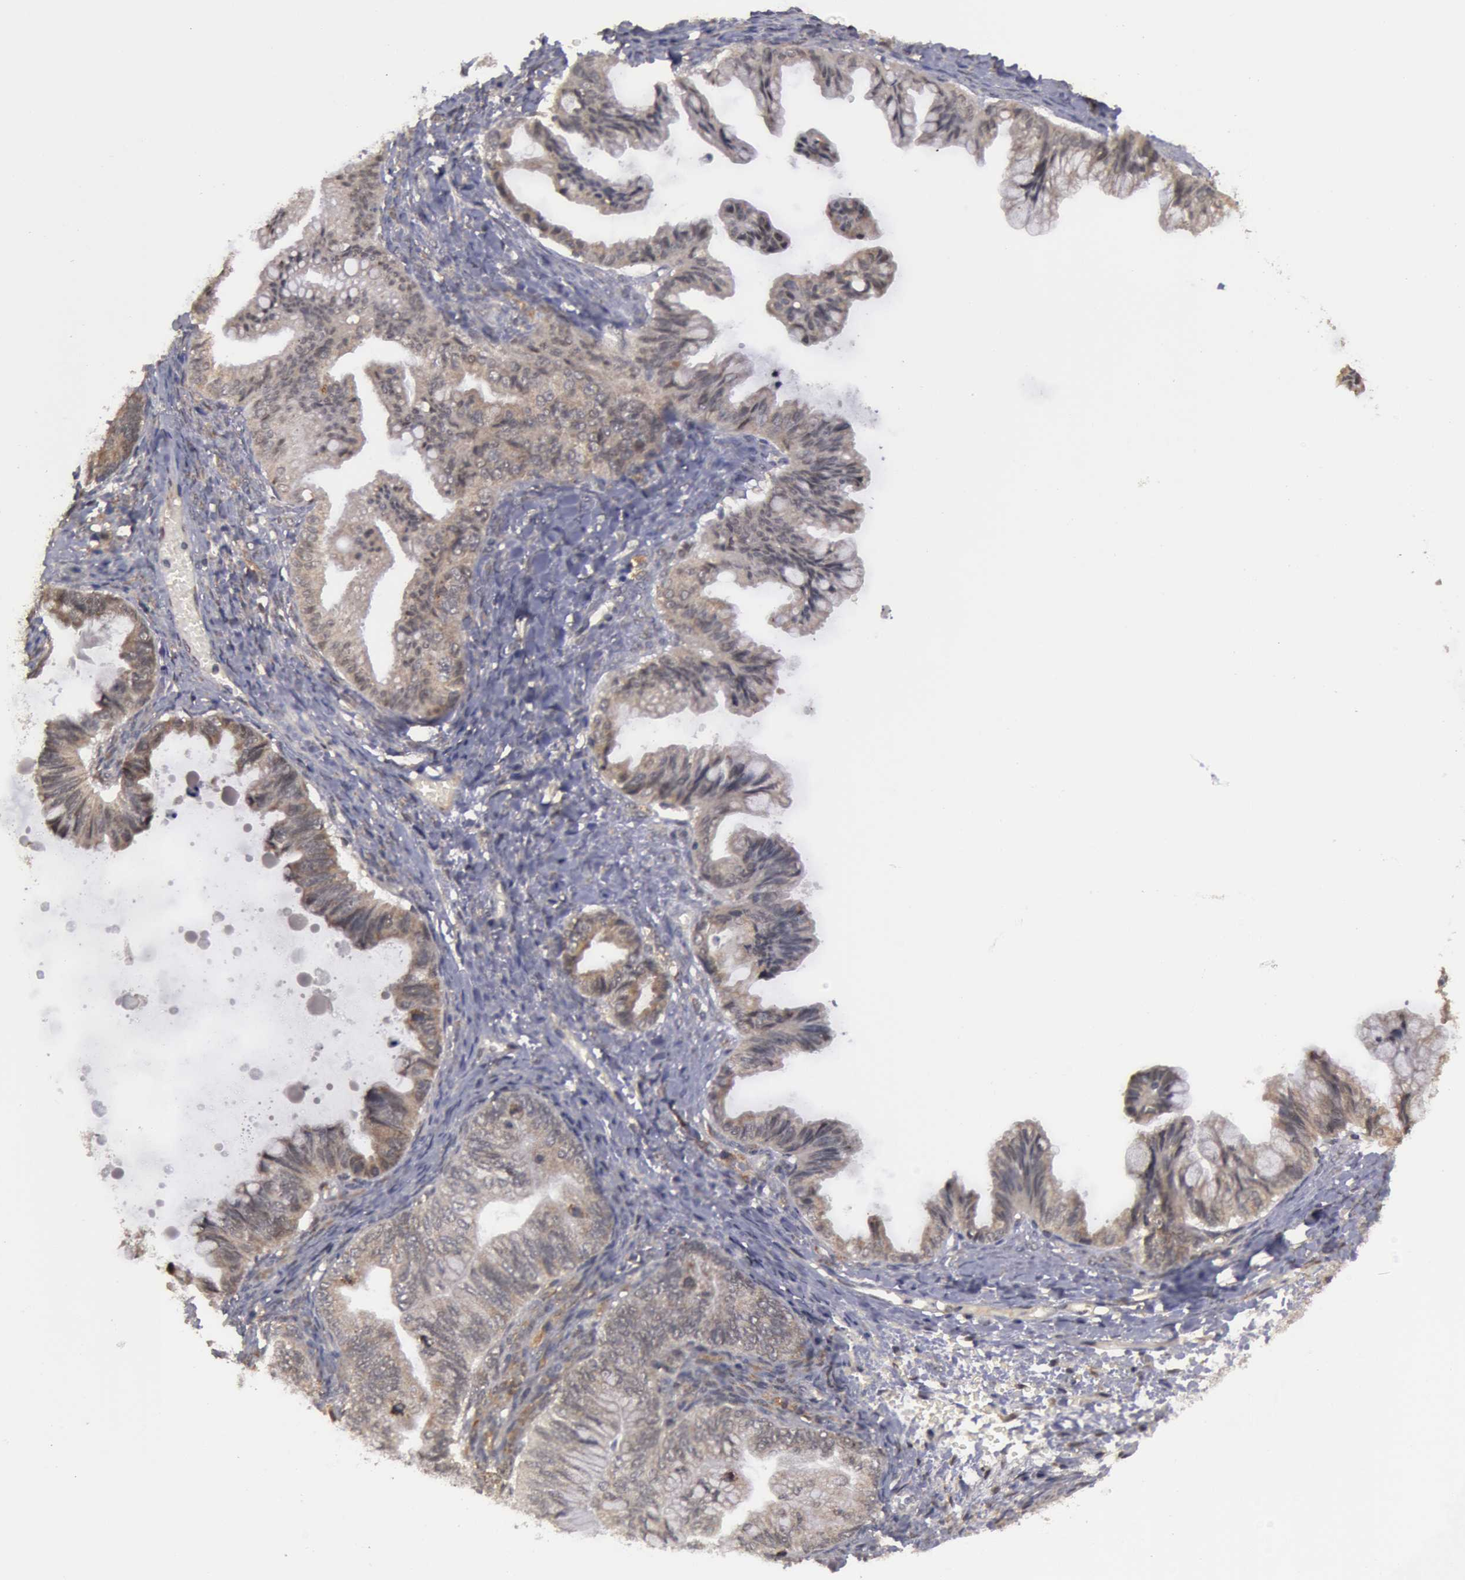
{"staining": {"intensity": "moderate", "quantity": "25%-75%", "location": "cytoplasmic/membranous"}, "tissue": "ovarian cancer", "cell_type": "Tumor cells", "image_type": "cancer", "snomed": [{"axis": "morphology", "description": "Cystadenocarcinoma, mucinous, NOS"}, {"axis": "topography", "description": "Ovary"}], "caption": "Immunohistochemical staining of human ovarian cancer (mucinous cystadenocarcinoma) shows moderate cytoplasmic/membranous protein staining in about 25%-75% of tumor cells. (DAB (3,3'-diaminobenzidine) = brown stain, brightfield microscopy at high magnification).", "gene": "GLIS1", "patient": {"sex": "female", "age": 36}}